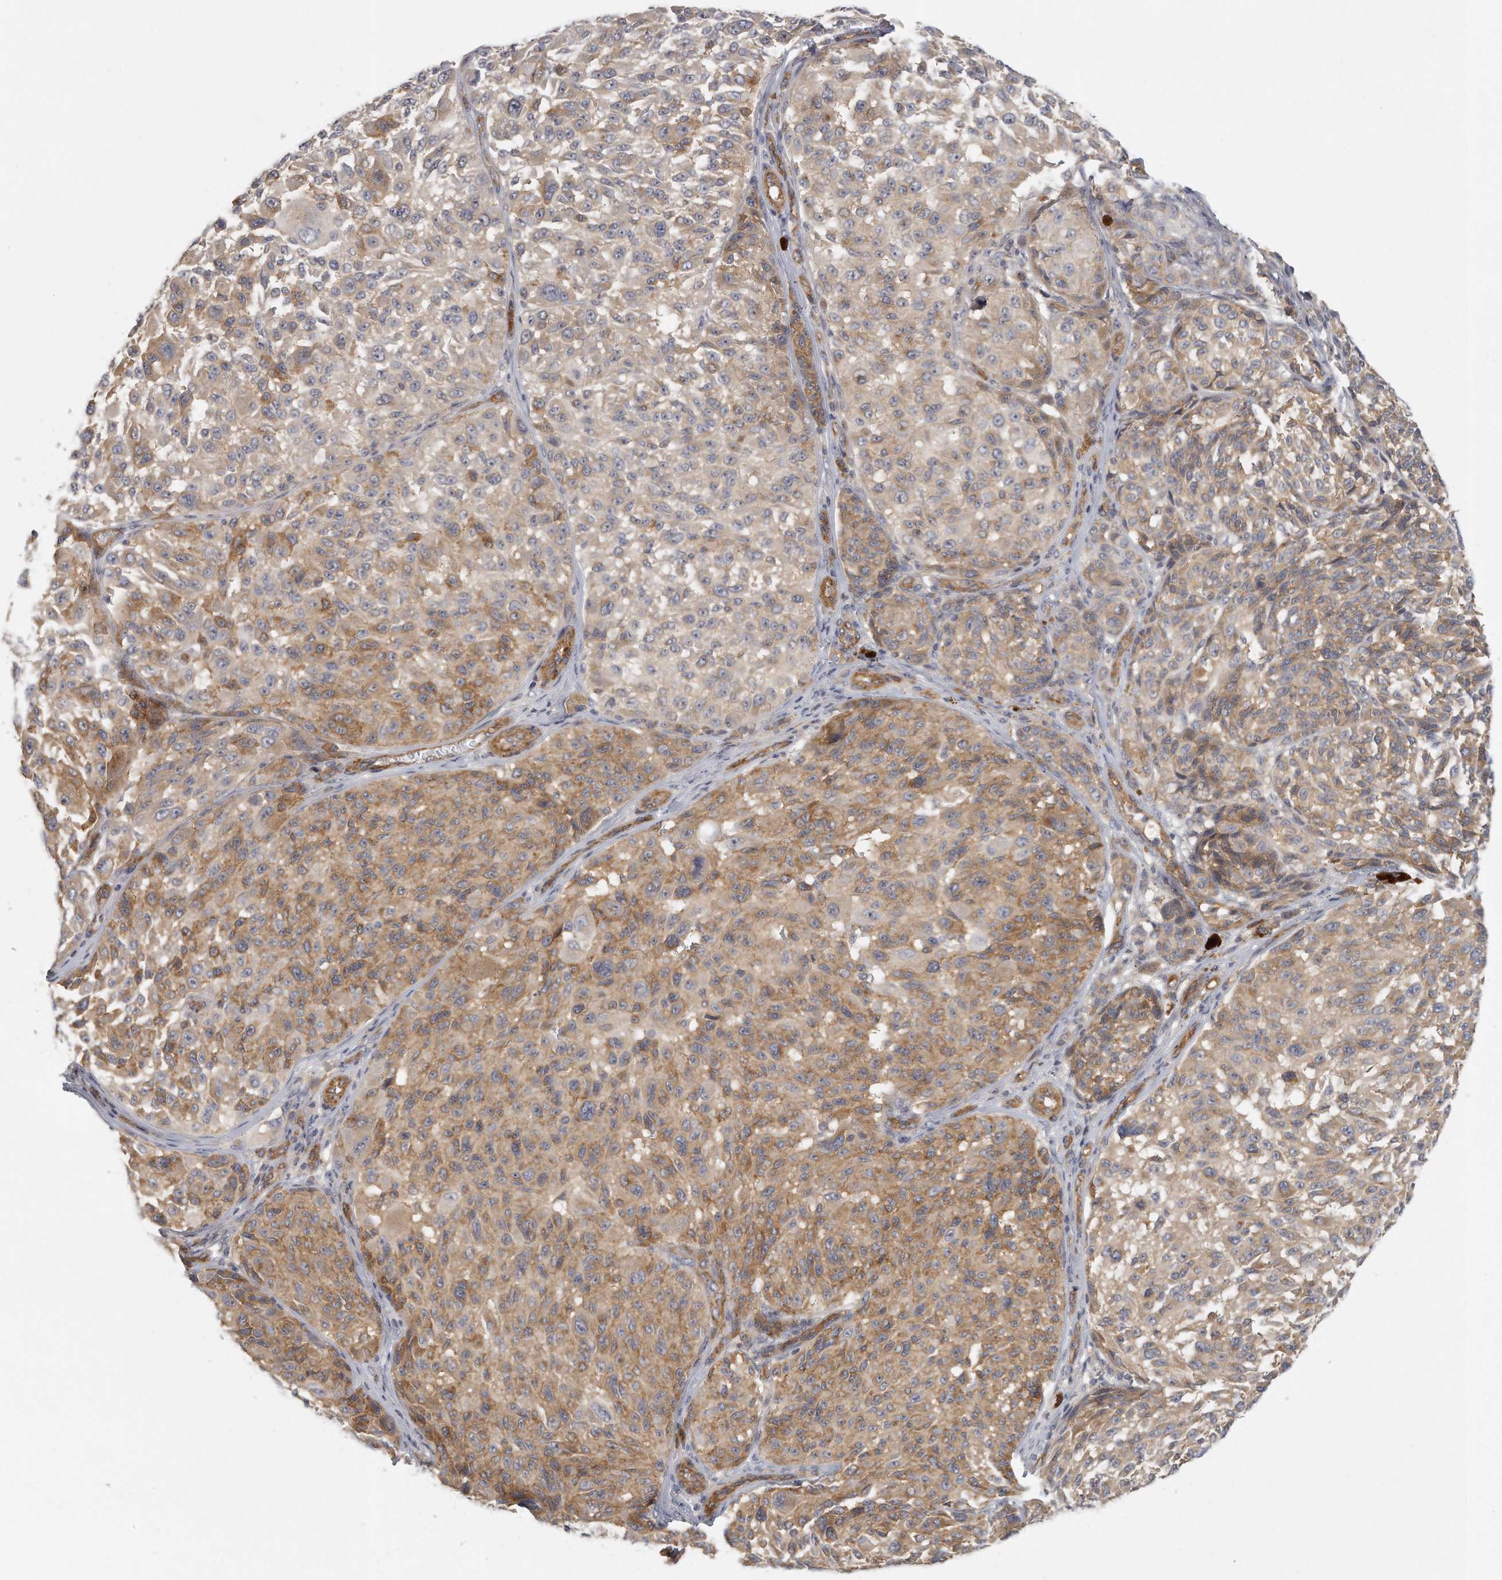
{"staining": {"intensity": "moderate", "quantity": ">75%", "location": "cytoplasmic/membranous"}, "tissue": "melanoma", "cell_type": "Tumor cells", "image_type": "cancer", "snomed": [{"axis": "morphology", "description": "Malignant melanoma, NOS"}, {"axis": "topography", "description": "Skin"}], "caption": "DAB immunohistochemical staining of melanoma demonstrates moderate cytoplasmic/membranous protein expression in approximately >75% of tumor cells.", "gene": "MTERF4", "patient": {"sex": "male", "age": 83}}